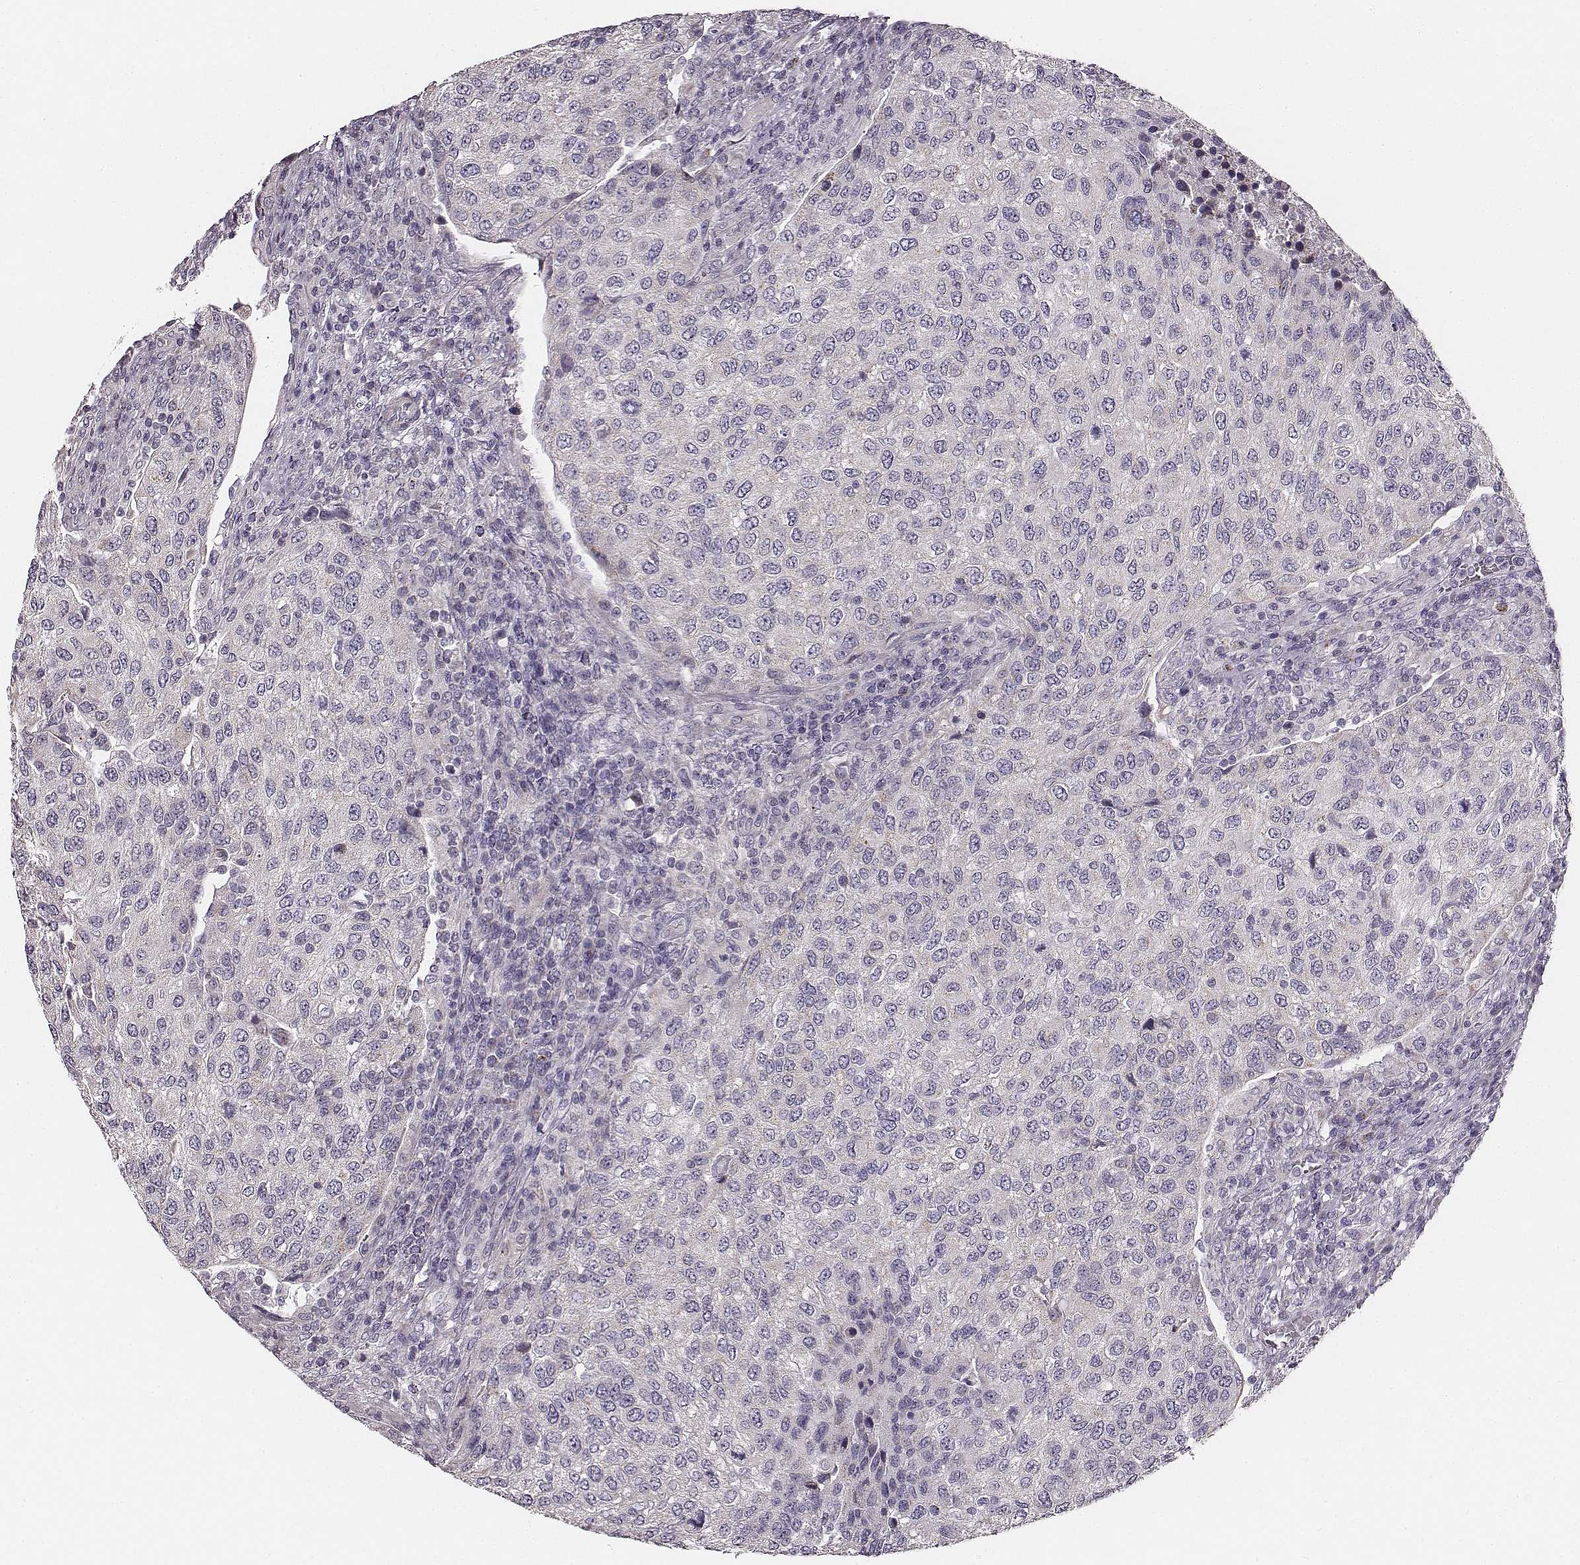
{"staining": {"intensity": "negative", "quantity": "none", "location": "none"}, "tissue": "urothelial cancer", "cell_type": "Tumor cells", "image_type": "cancer", "snomed": [{"axis": "morphology", "description": "Urothelial carcinoma, High grade"}, {"axis": "topography", "description": "Urinary bladder"}], "caption": "This micrograph is of high-grade urothelial carcinoma stained with immunohistochemistry to label a protein in brown with the nuclei are counter-stained blue. There is no expression in tumor cells.", "gene": "UBL4B", "patient": {"sex": "female", "age": 78}}